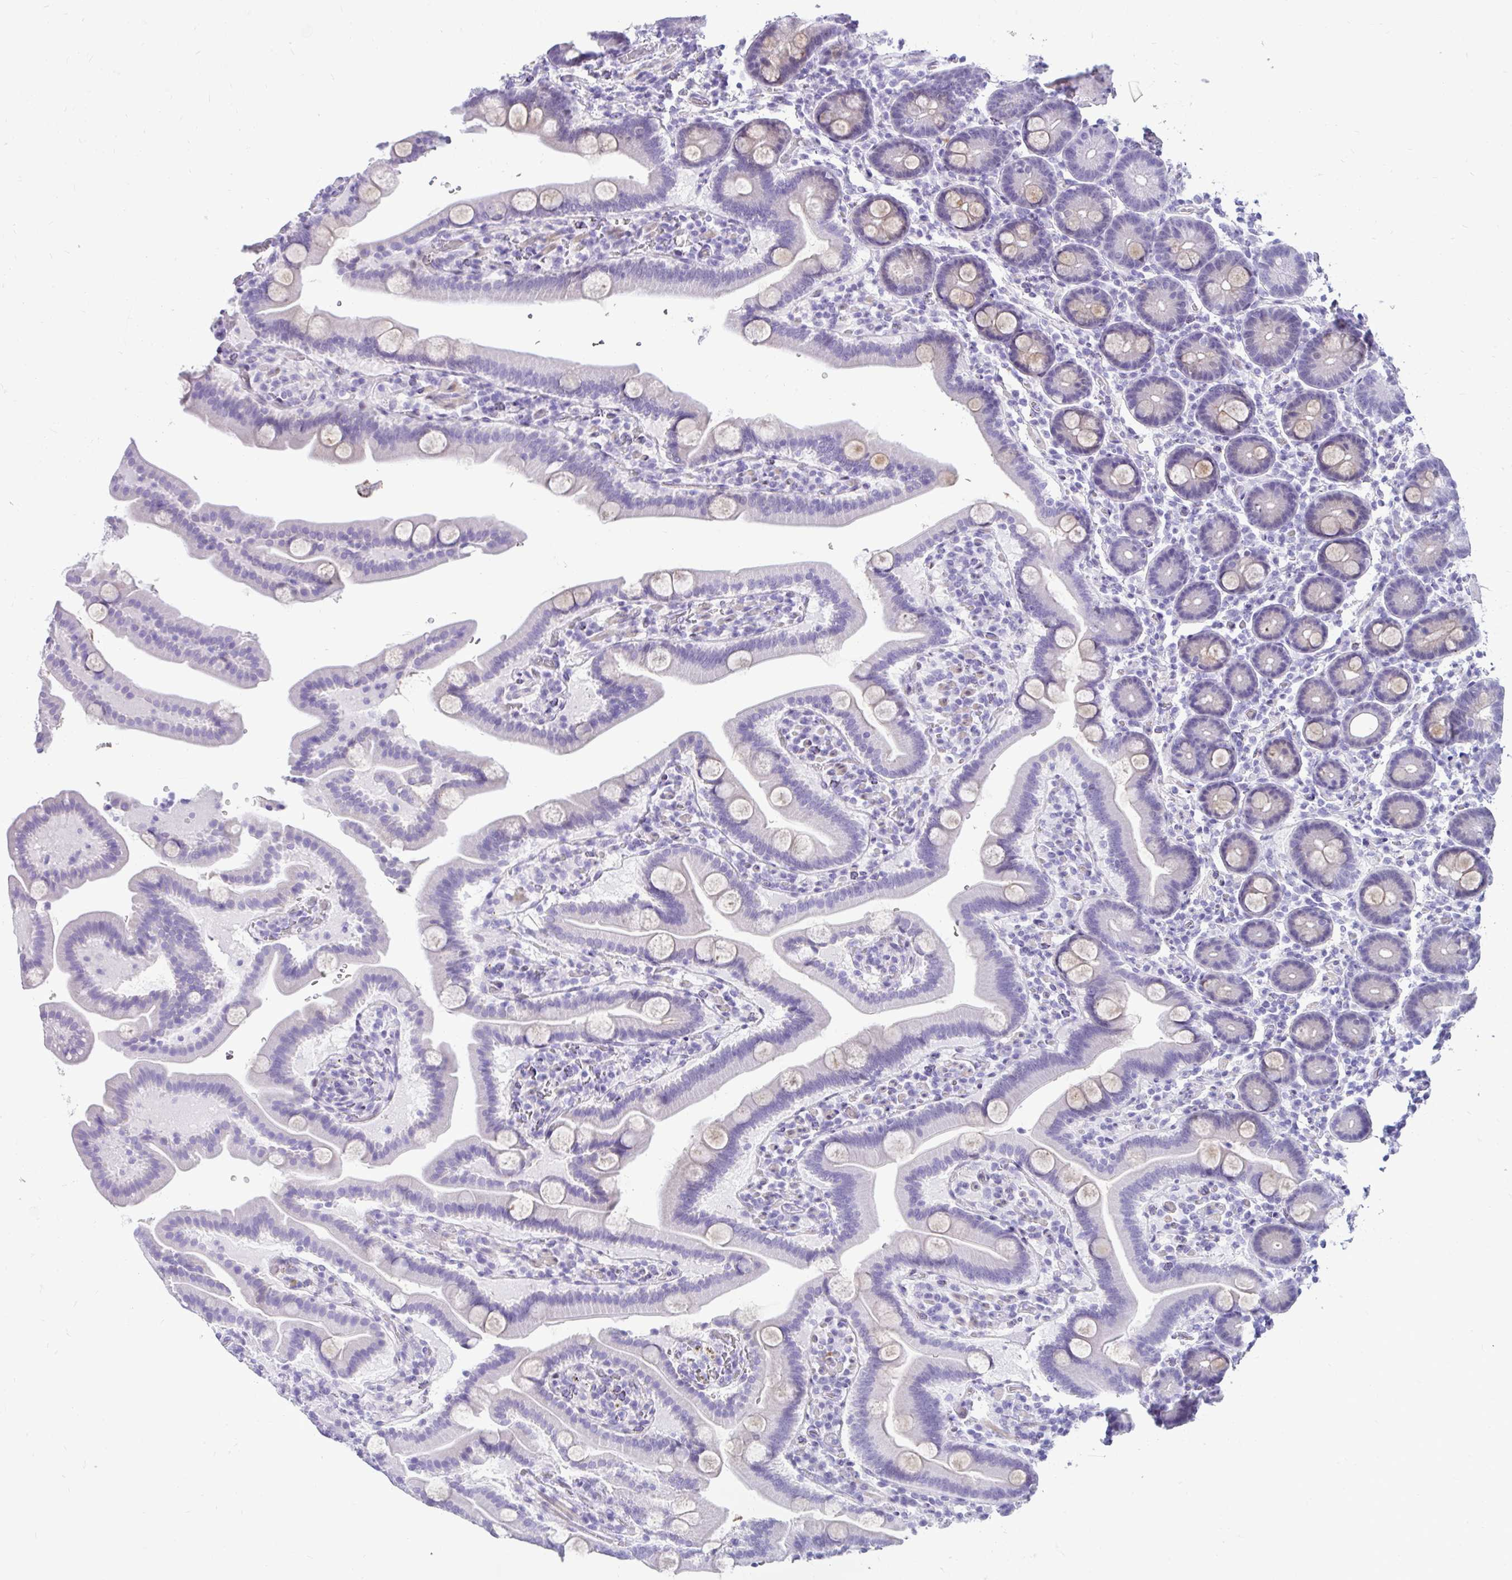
{"staining": {"intensity": "weak", "quantity": "<25%", "location": "cytoplasmic/membranous"}, "tissue": "duodenum", "cell_type": "Glandular cells", "image_type": "normal", "snomed": [{"axis": "morphology", "description": "Normal tissue, NOS"}, {"axis": "topography", "description": "Duodenum"}], "caption": "A micrograph of human duodenum is negative for staining in glandular cells. (Immunohistochemistry, brightfield microscopy, high magnification).", "gene": "NHLH2", "patient": {"sex": "male", "age": 55}}